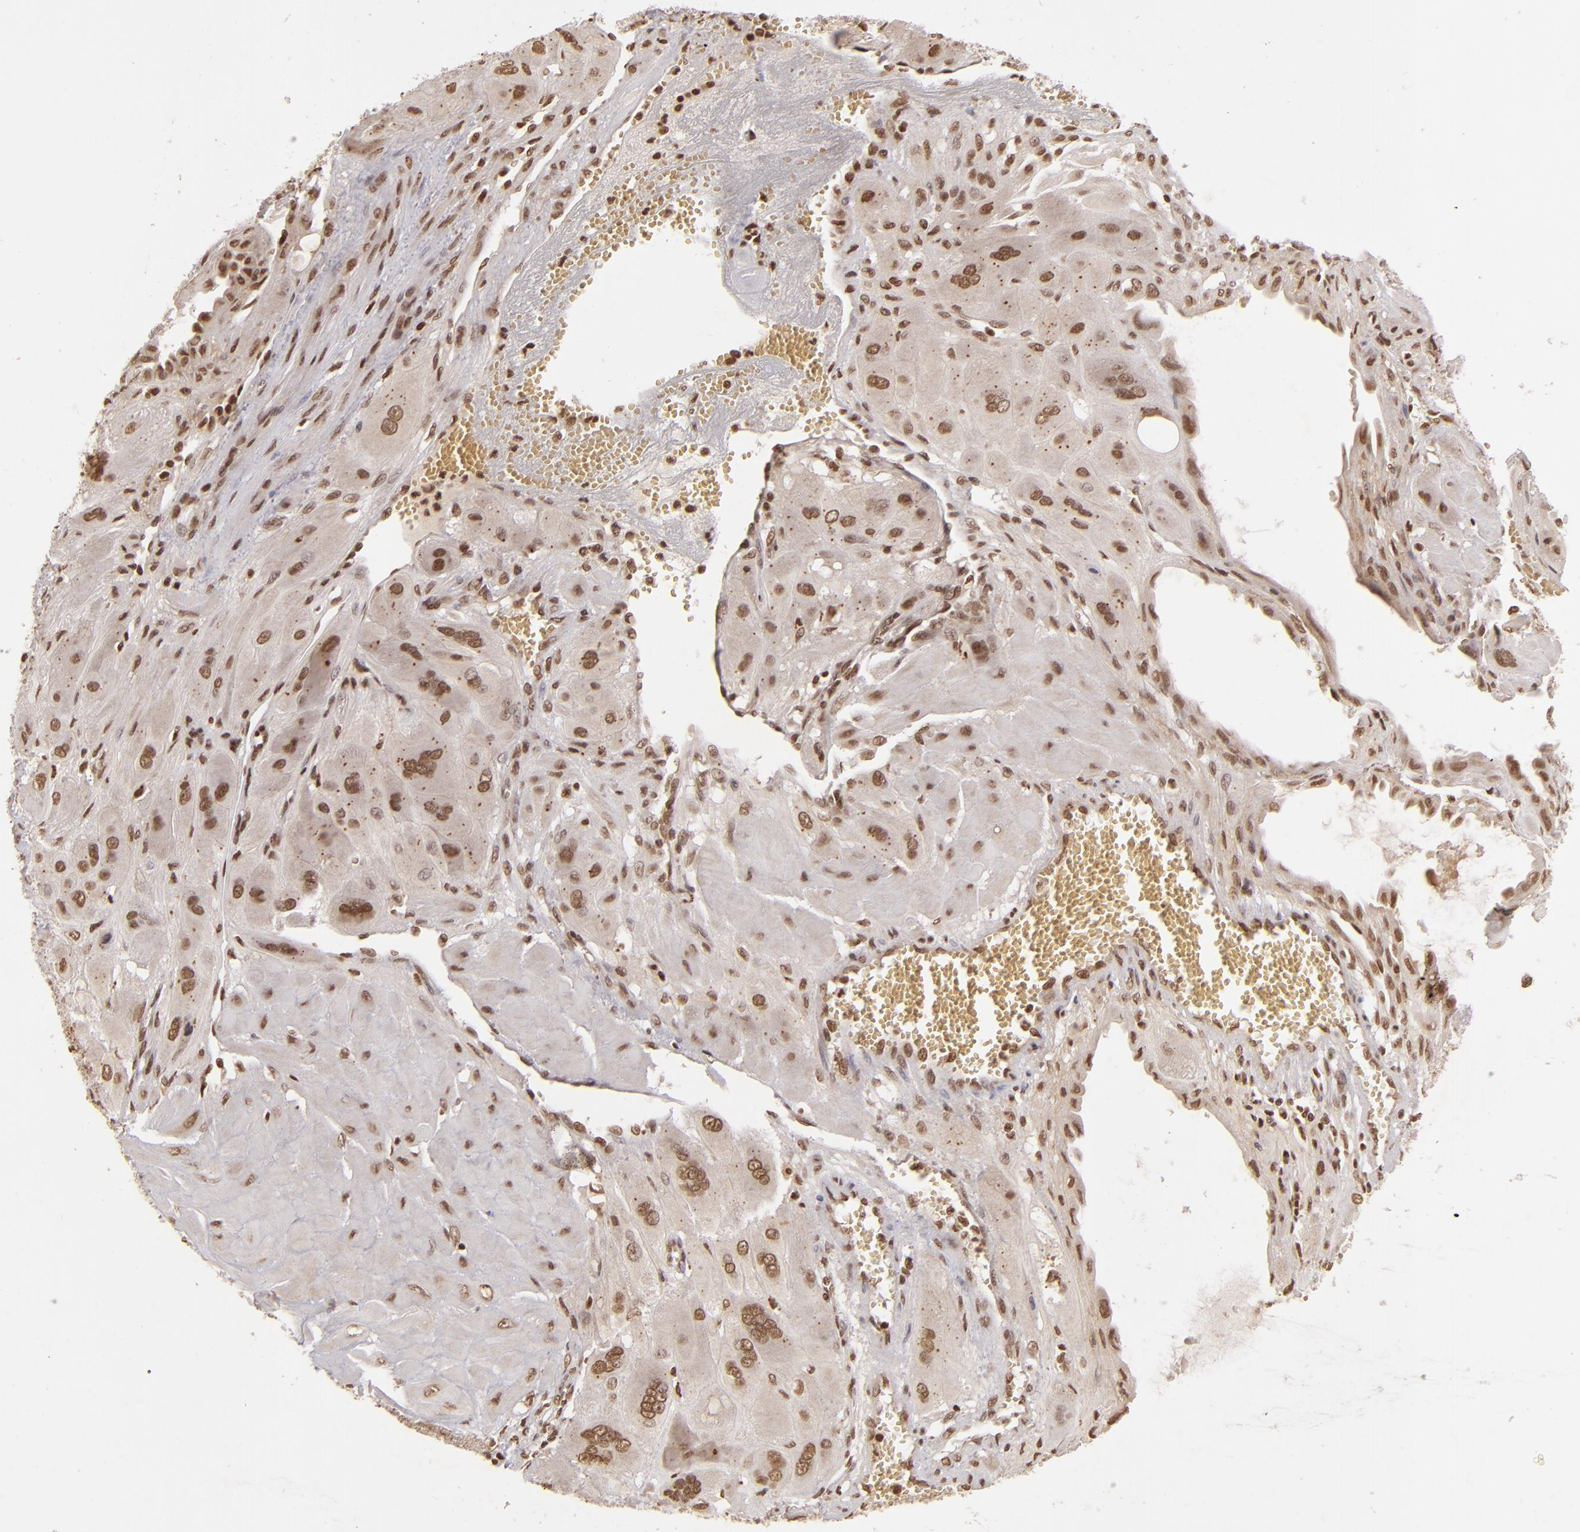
{"staining": {"intensity": "moderate", "quantity": ">75%", "location": "nuclear"}, "tissue": "cervical cancer", "cell_type": "Tumor cells", "image_type": "cancer", "snomed": [{"axis": "morphology", "description": "Squamous cell carcinoma, NOS"}, {"axis": "topography", "description": "Cervix"}], "caption": "The image shows a brown stain indicating the presence of a protein in the nuclear of tumor cells in squamous cell carcinoma (cervical).", "gene": "CUL3", "patient": {"sex": "female", "age": 34}}